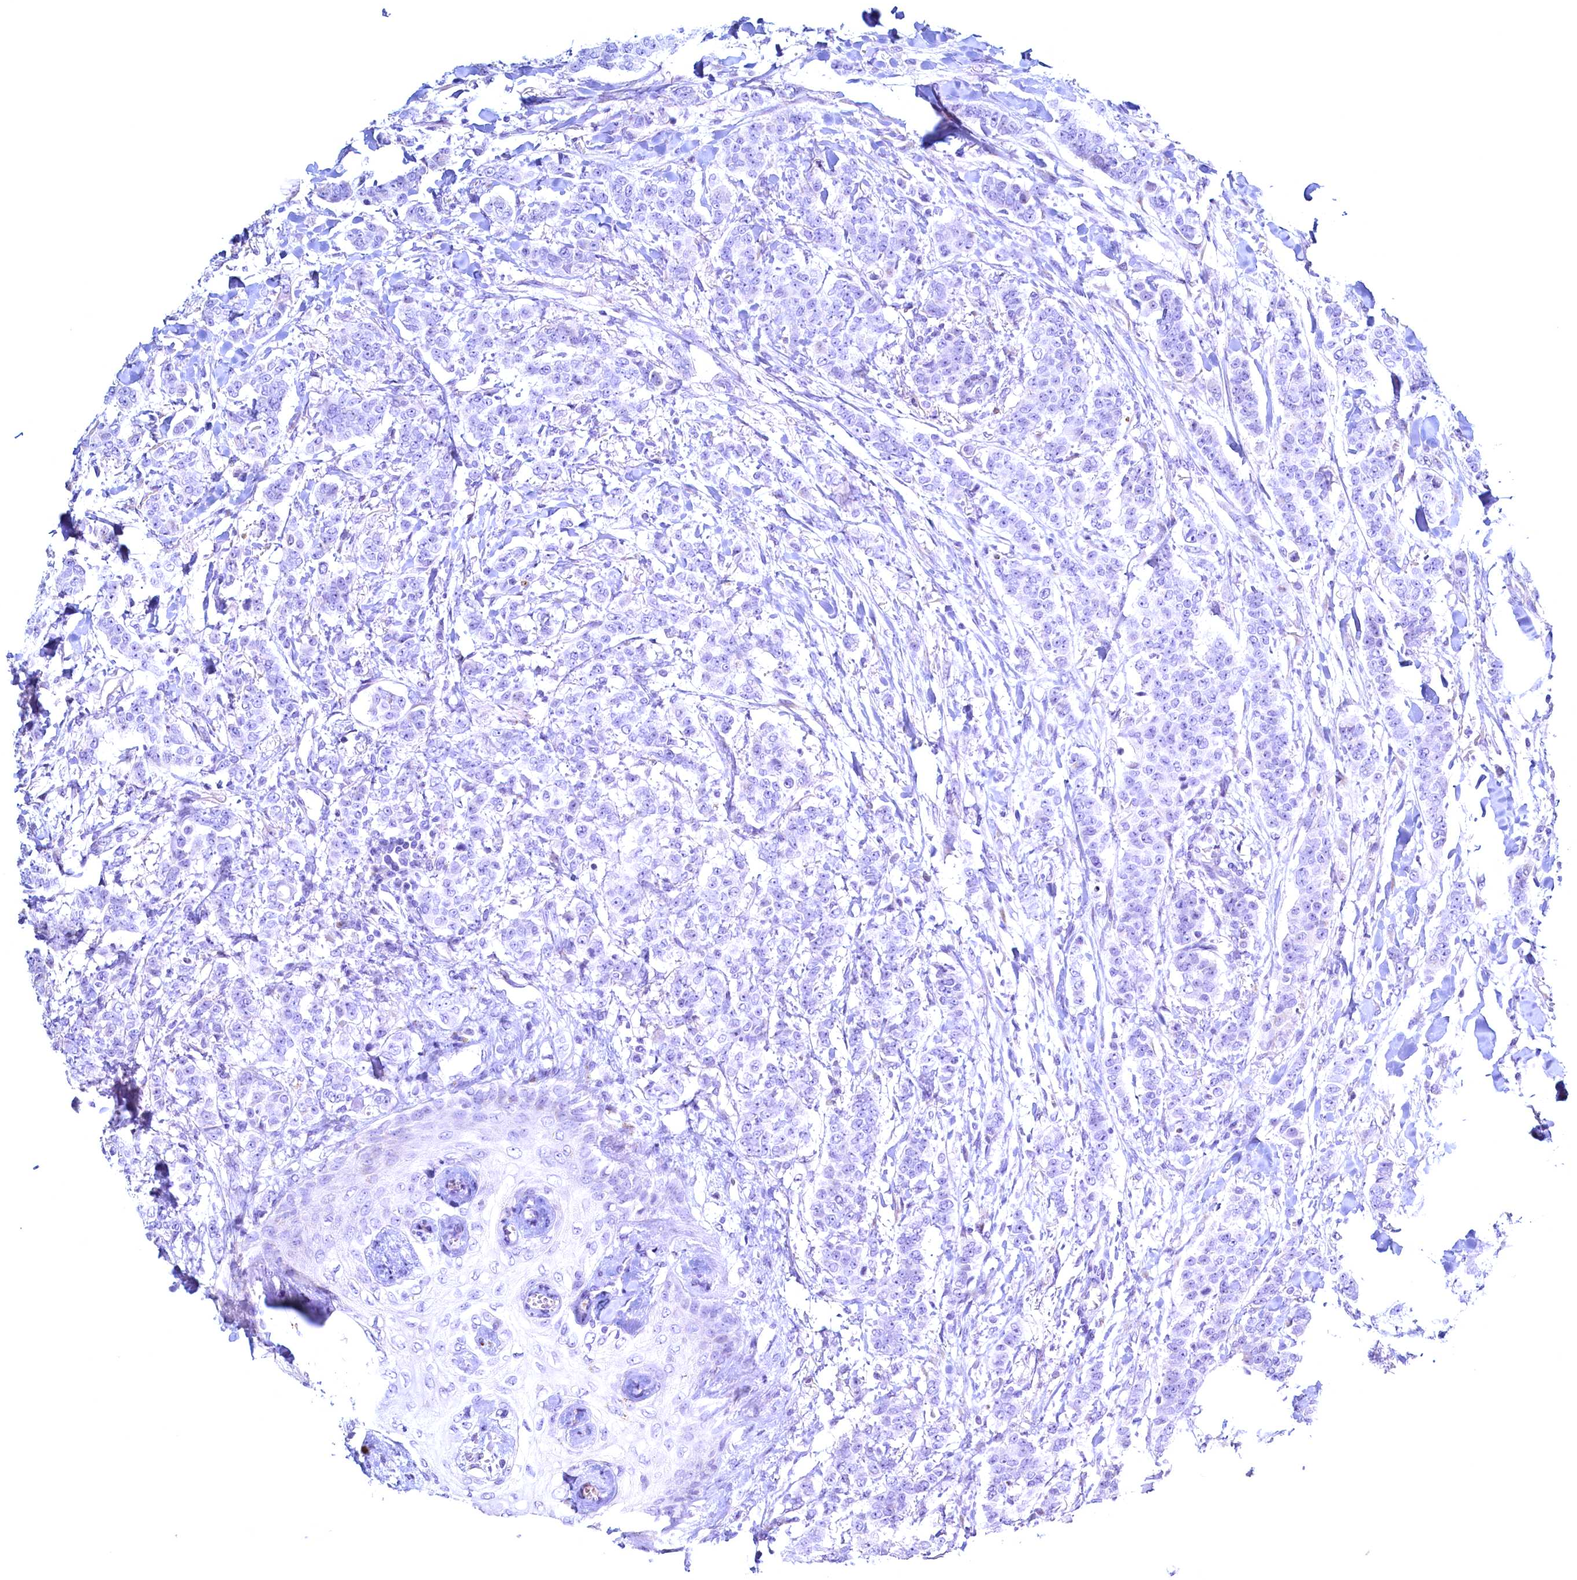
{"staining": {"intensity": "negative", "quantity": "none", "location": "none"}, "tissue": "breast cancer", "cell_type": "Tumor cells", "image_type": "cancer", "snomed": [{"axis": "morphology", "description": "Duct carcinoma"}, {"axis": "topography", "description": "Breast"}], "caption": "Immunohistochemistry micrograph of human breast intraductal carcinoma stained for a protein (brown), which displays no expression in tumor cells. (Stains: DAB IHC with hematoxylin counter stain, Microscopy: brightfield microscopy at high magnification).", "gene": "MAP1LC3A", "patient": {"sex": "female", "age": 40}}